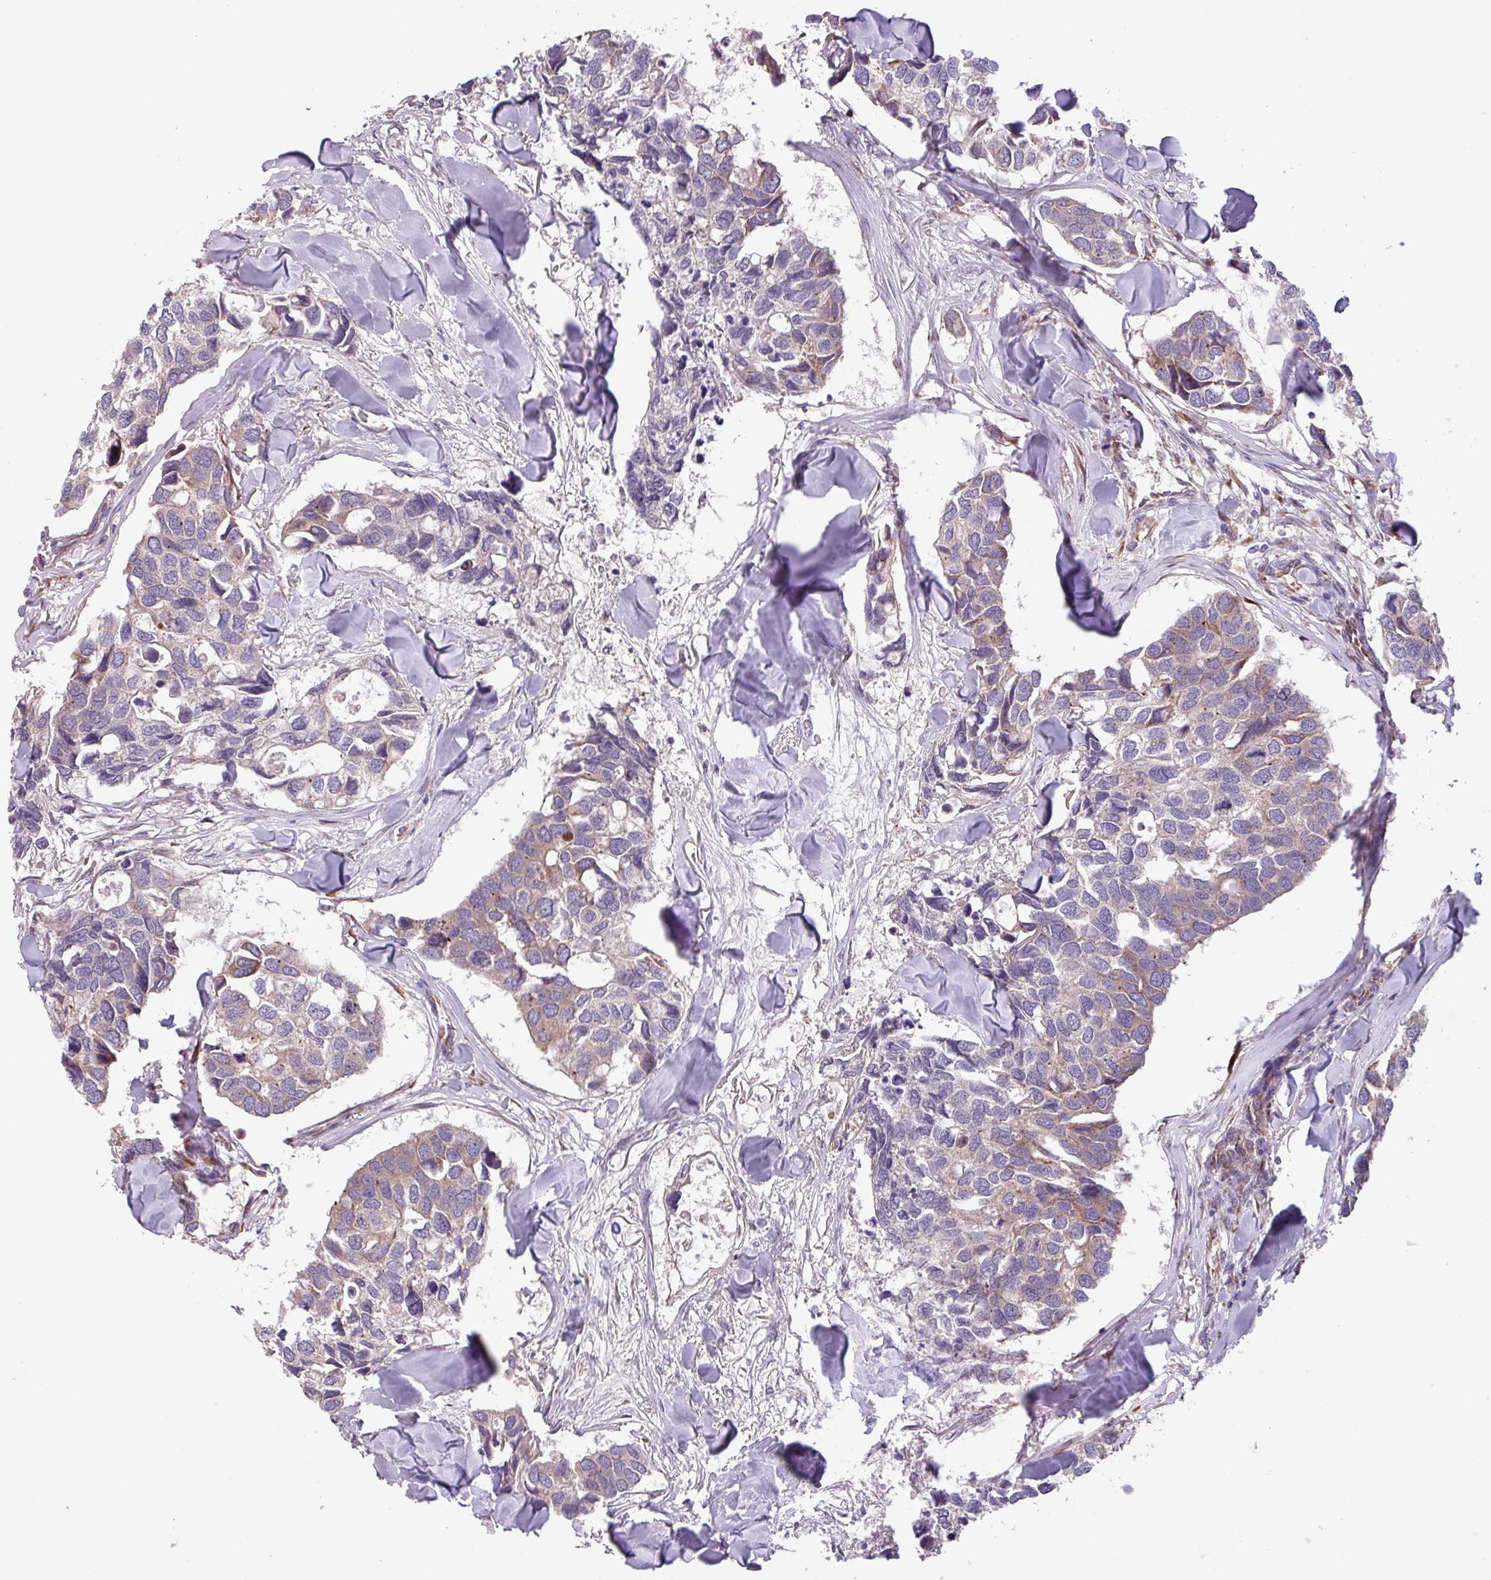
{"staining": {"intensity": "weak", "quantity": "25%-75%", "location": "cytoplasmic/membranous"}, "tissue": "breast cancer", "cell_type": "Tumor cells", "image_type": "cancer", "snomed": [{"axis": "morphology", "description": "Duct carcinoma"}, {"axis": "topography", "description": "Breast"}], "caption": "Brown immunohistochemical staining in human breast cancer shows weak cytoplasmic/membranous staining in approximately 25%-75% of tumor cells.", "gene": "C20orf27", "patient": {"sex": "female", "age": 83}}